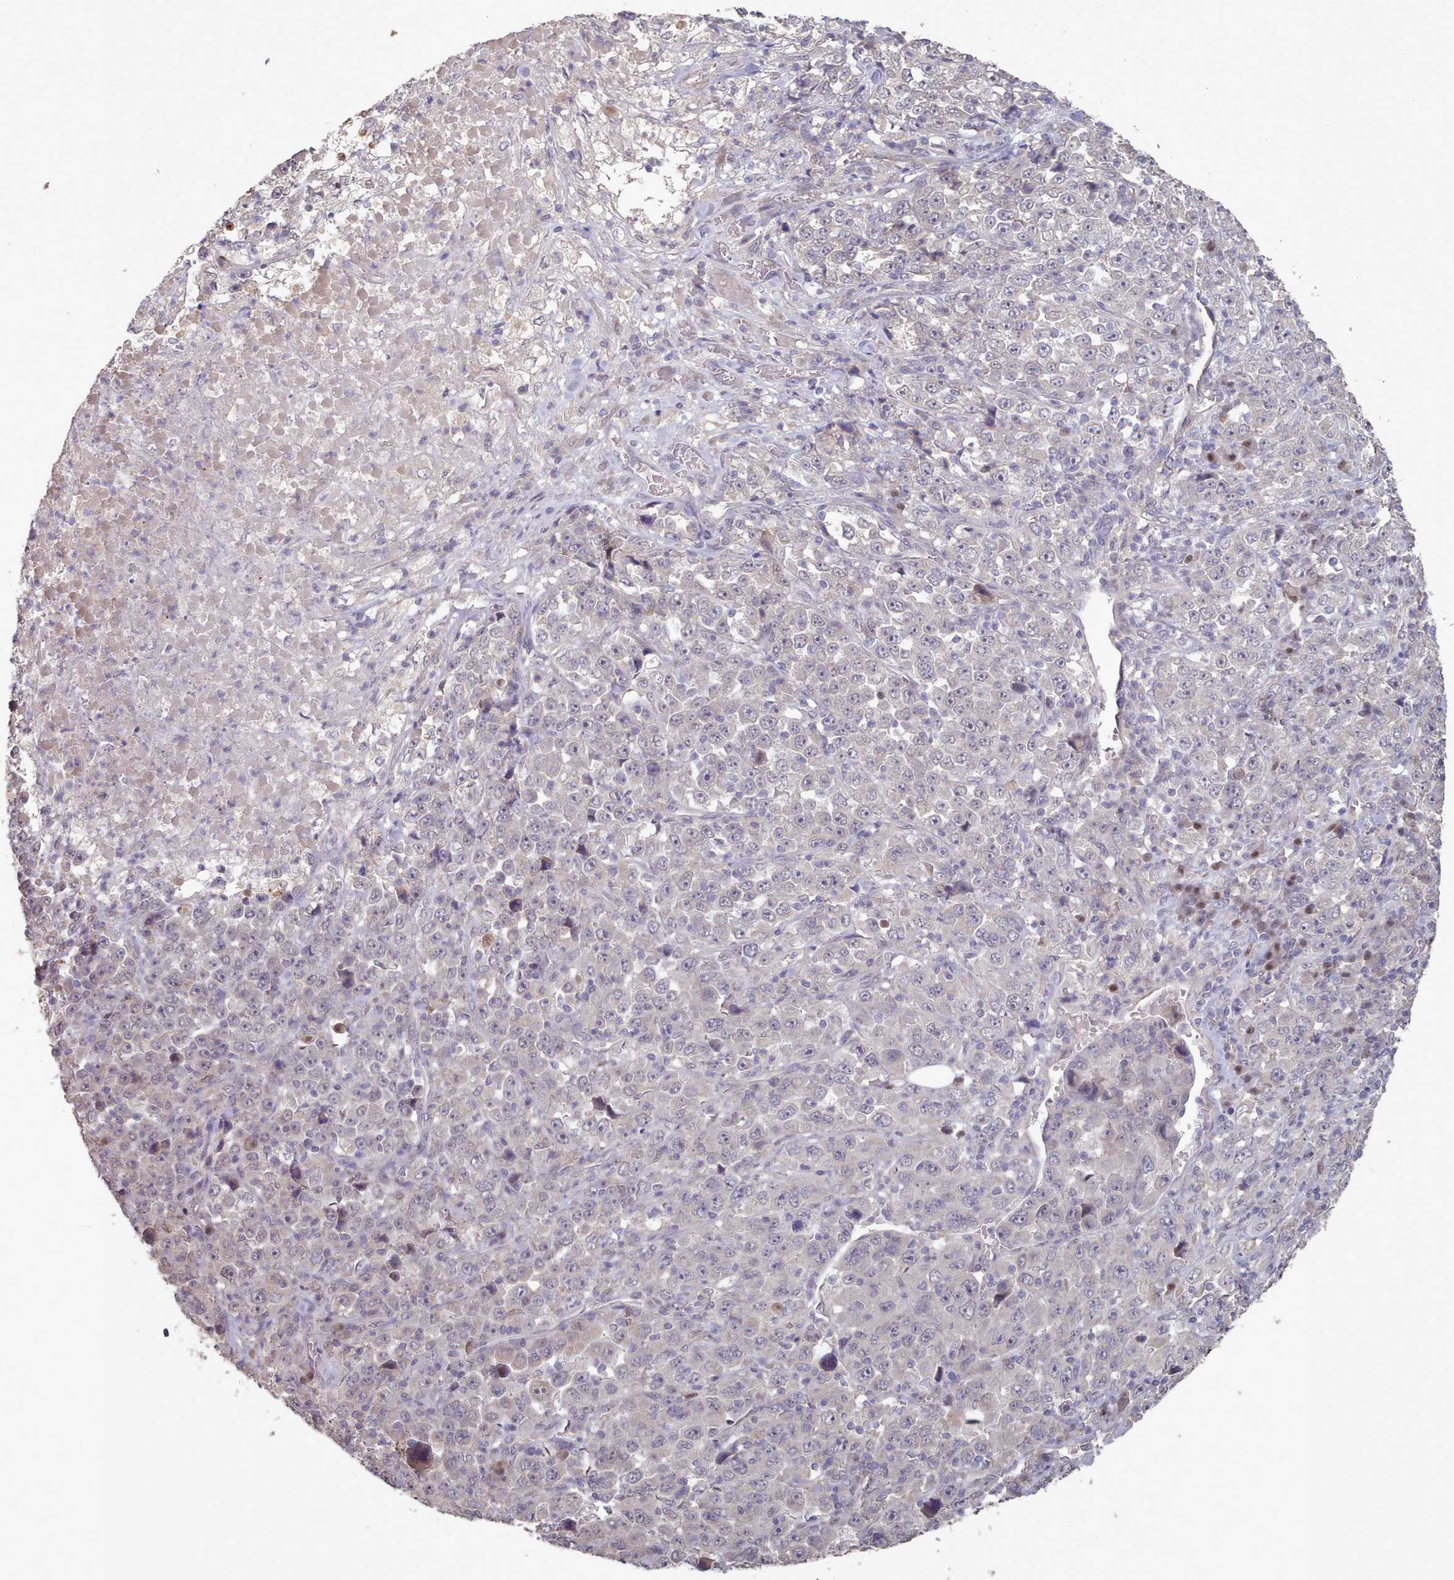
{"staining": {"intensity": "negative", "quantity": "none", "location": "none"}, "tissue": "stomach cancer", "cell_type": "Tumor cells", "image_type": "cancer", "snomed": [{"axis": "morphology", "description": "Normal tissue, NOS"}, {"axis": "morphology", "description": "Adenocarcinoma, NOS"}, {"axis": "topography", "description": "Stomach, upper"}, {"axis": "topography", "description": "Stomach"}], "caption": "Tumor cells show no significant protein expression in adenocarcinoma (stomach).", "gene": "ERCC6L", "patient": {"sex": "male", "age": 59}}